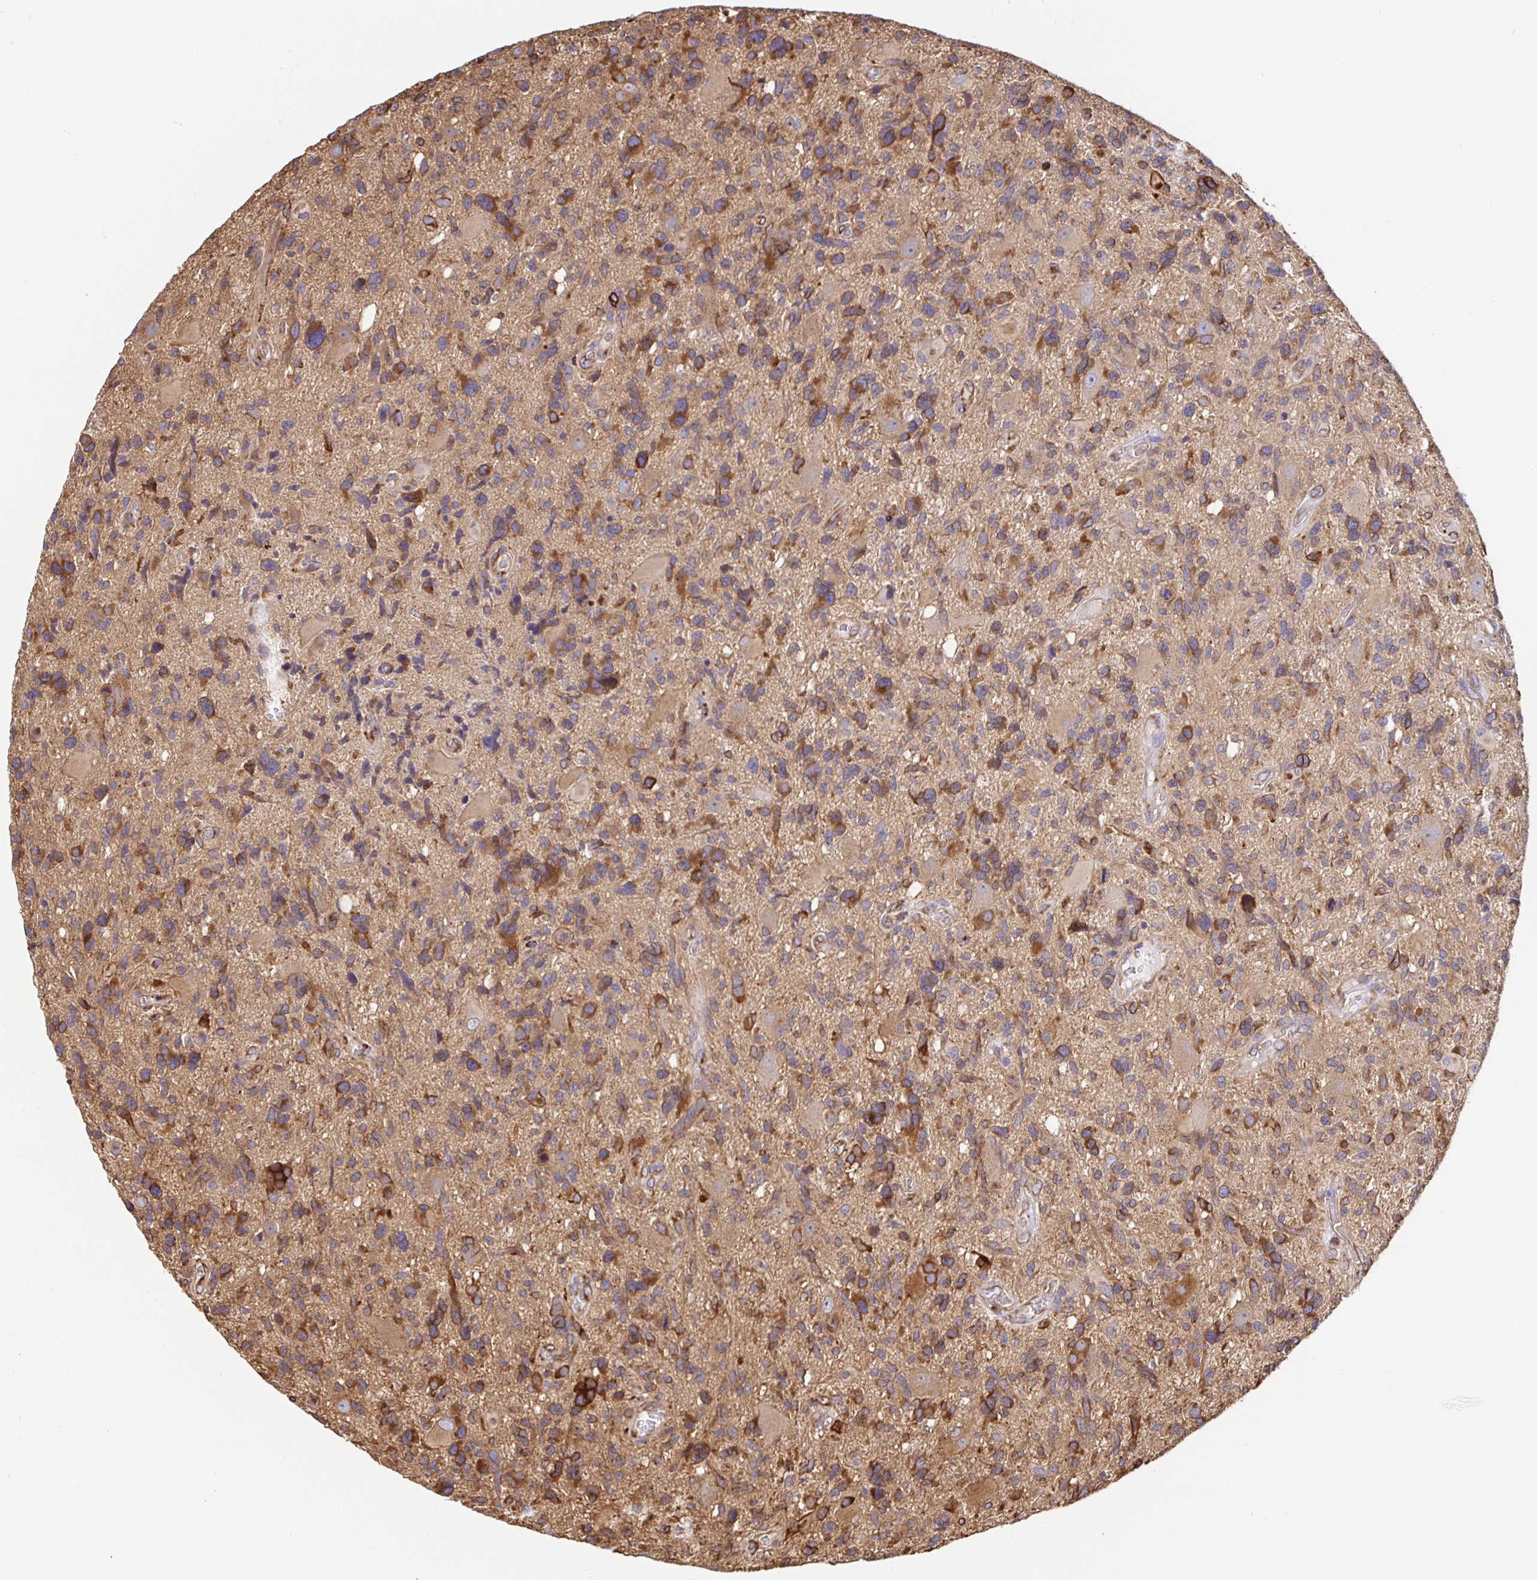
{"staining": {"intensity": "moderate", "quantity": ">75%", "location": "cytoplasmic/membranous"}, "tissue": "glioma", "cell_type": "Tumor cells", "image_type": "cancer", "snomed": [{"axis": "morphology", "description": "Glioma, malignant, High grade"}, {"axis": "topography", "description": "Brain"}], "caption": "A high-resolution image shows immunohistochemistry staining of glioma, which exhibits moderate cytoplasmic/membranous positivity in about >75% of tumor cells.", "gene": "MAOA", "patient": {"sex": "male", "age": 49}}